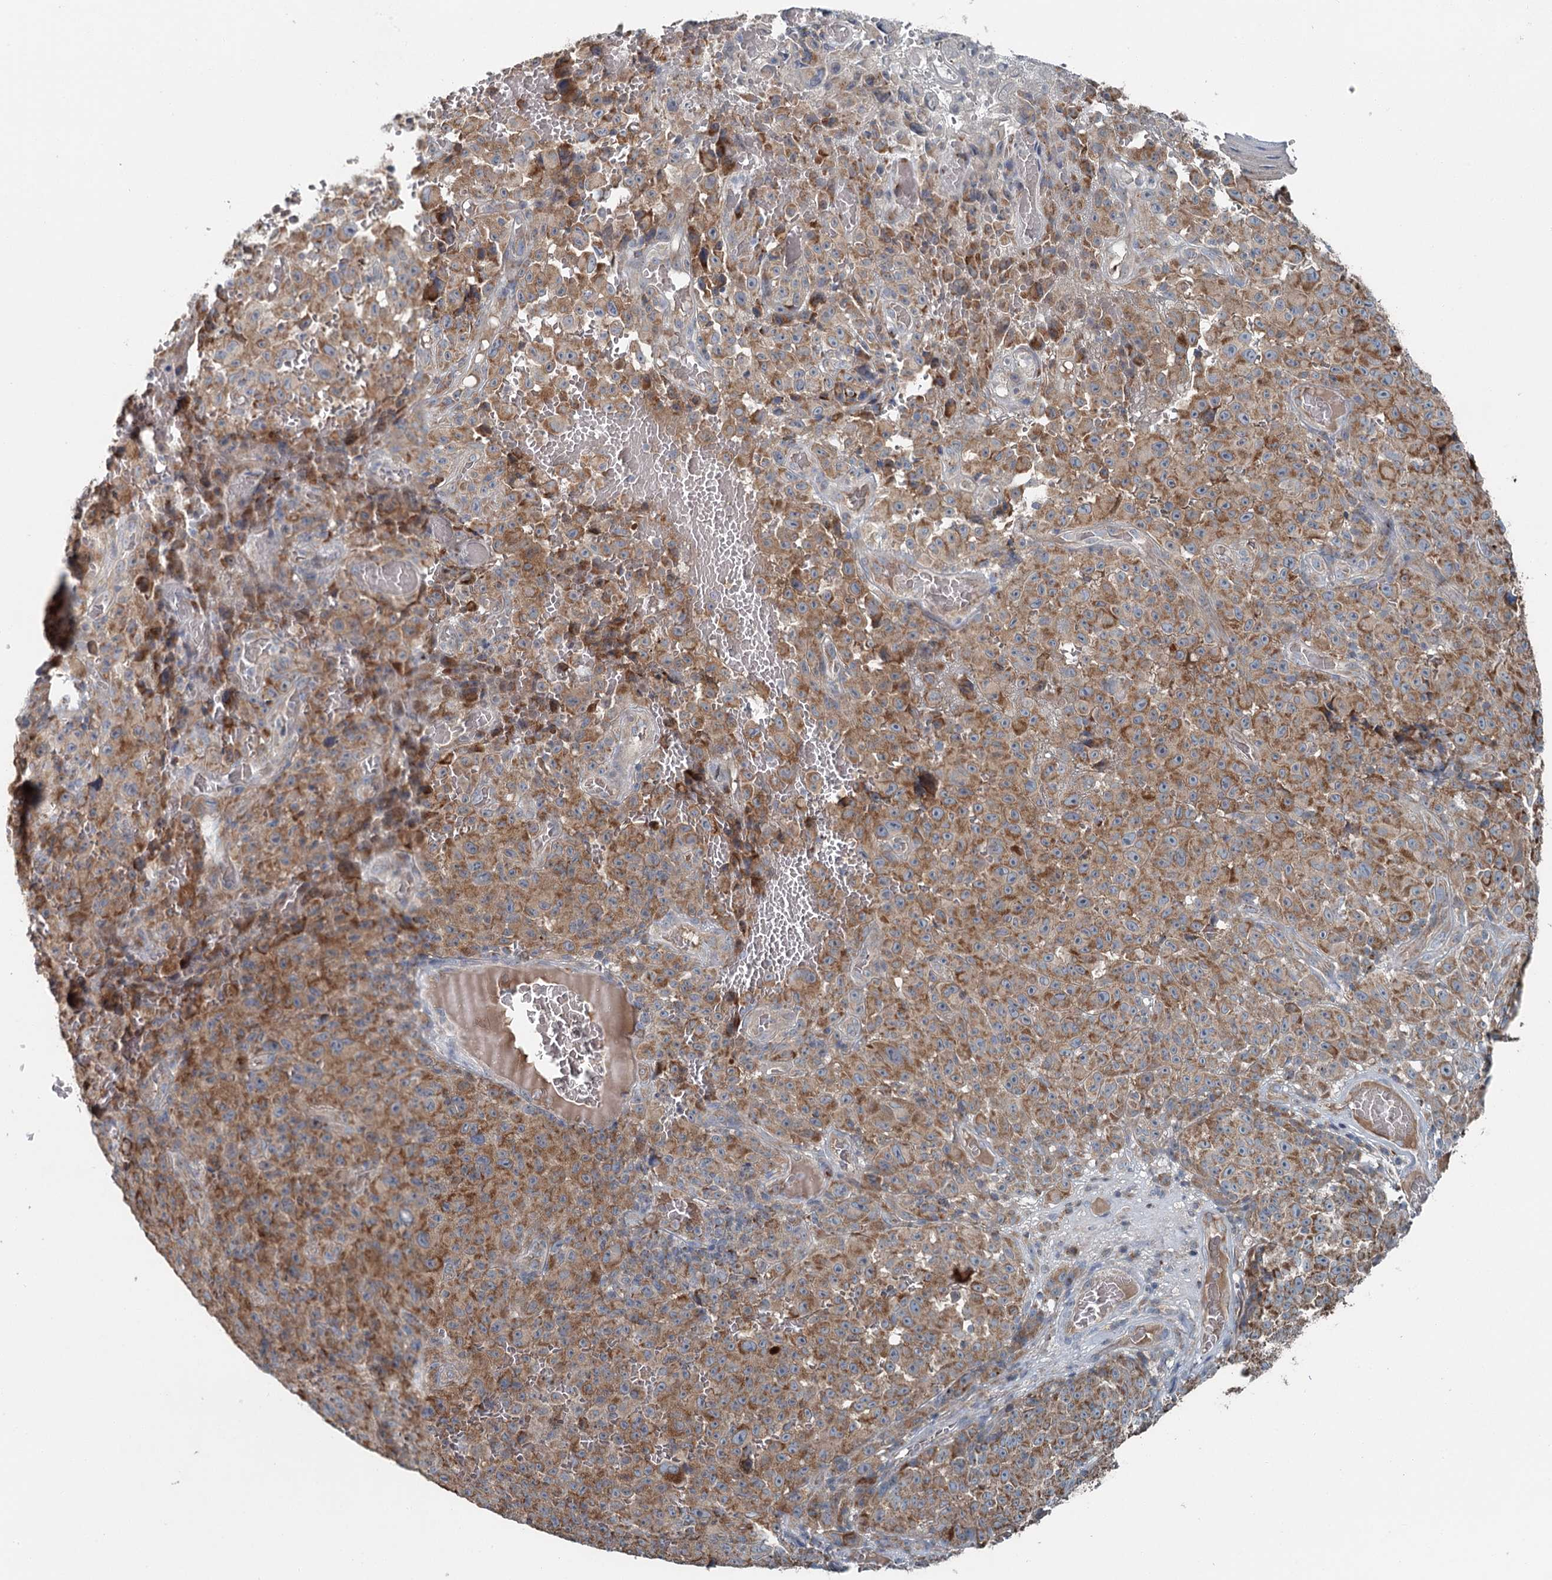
{"staining": {"intensity": "moderate", "quantity": ">75%", "location": "cytoplasmic/membranous"}, "tissue": "melanoma", "cell_type": "Tumor cells", "image_type": "cancer", "snomed": [{"axis": "morphology", "description": "Malignant melanoma, NOS"}, {"axis": "topography", "description": "Skin"}], "caption": "Brown immunohistochemical staining in melanoma demonstrates moderate cytoplasmic/membranous expression in approximately >75% of tumor cells. (DAB IHC with brightfield microscopy, high magnification).", "gene": "CHCHD5", "patient": {"sex": "female", "age": 82}}